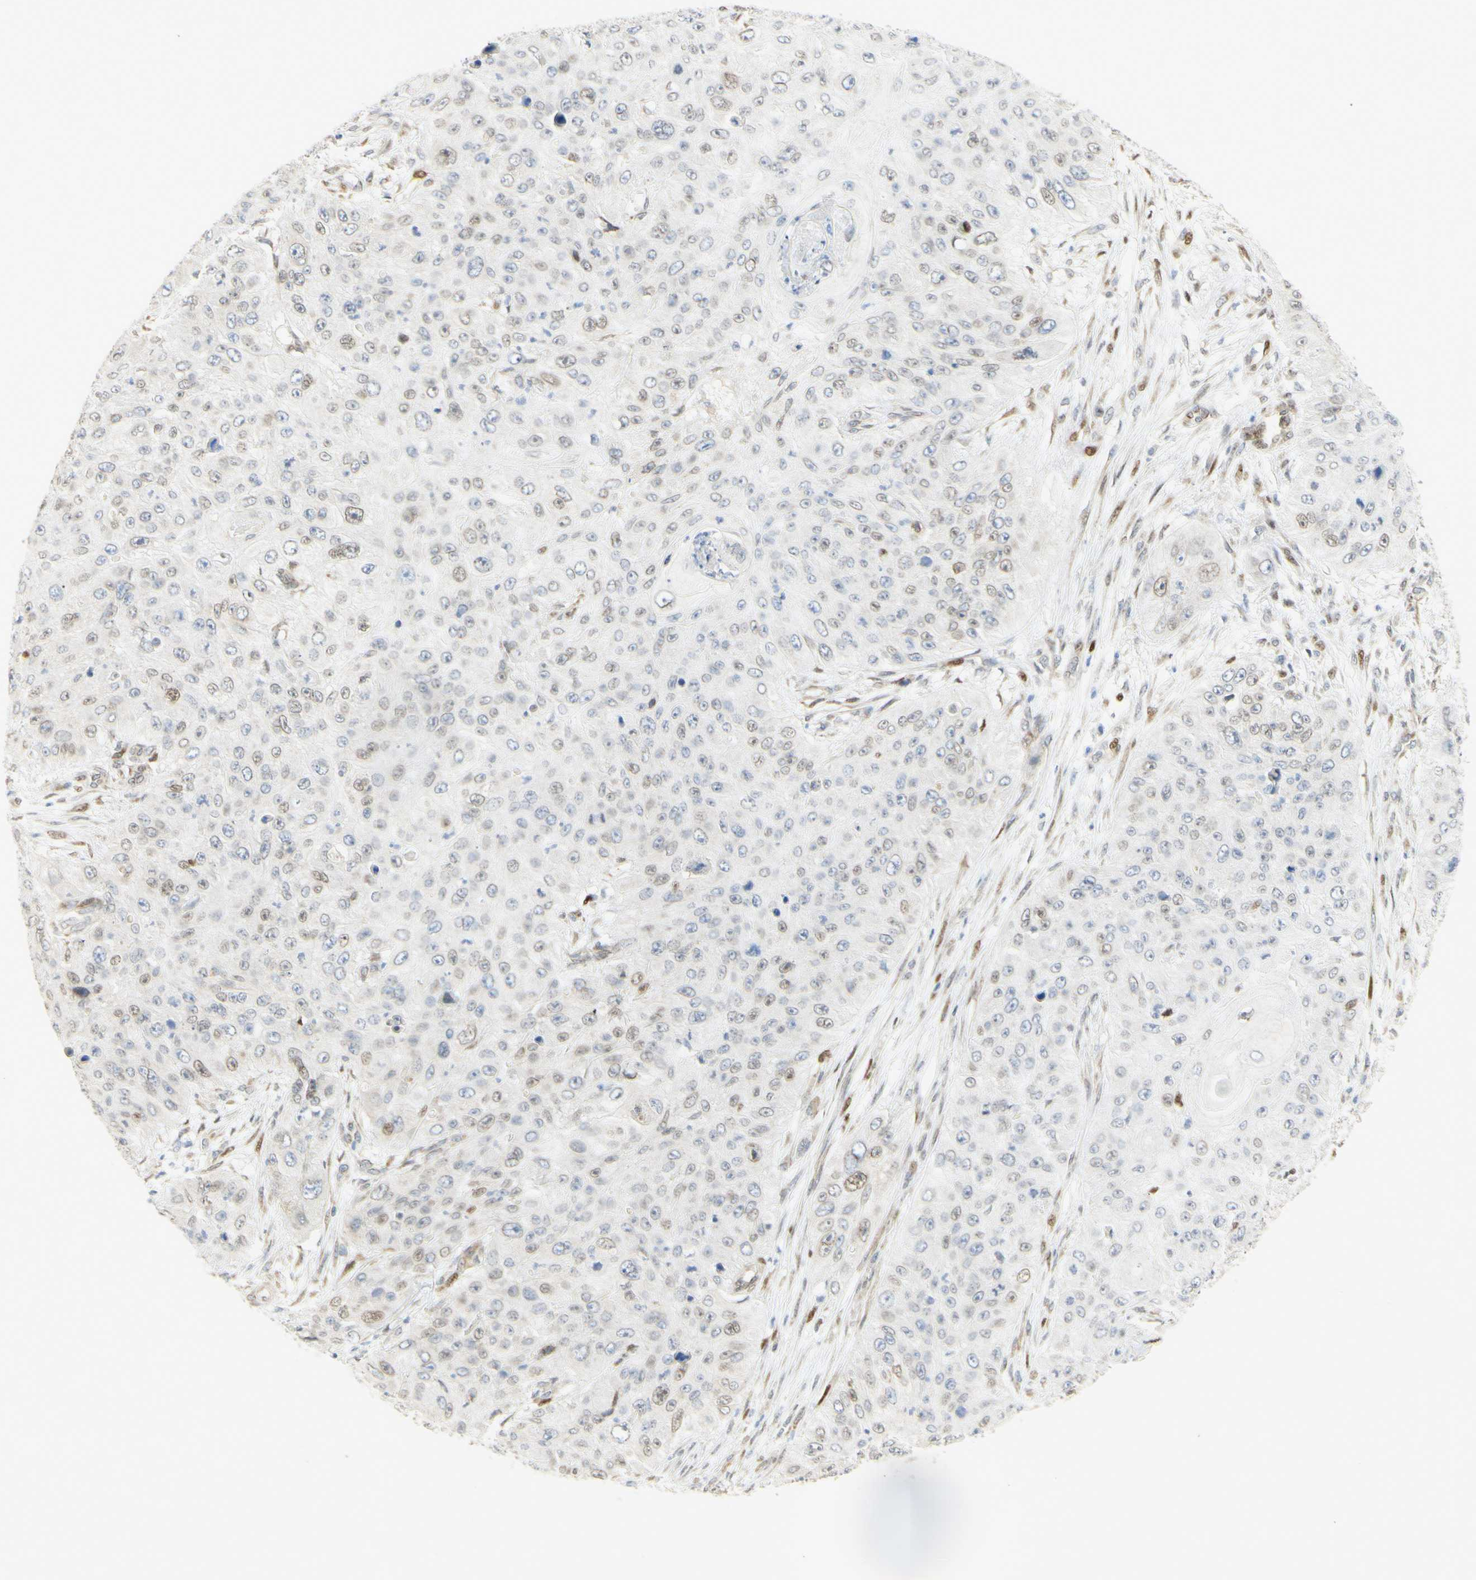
{"staining": {"intensity": "weak", "quantity": "<25%", "location": "cytoplasmic/membranous,nuclear"}, "tissue": "skin cancer", "cell_type": "Tumor cells", "image_type": "cancer", "snomed": [{"axis": "morphology", "description": "Squamous cell carcinoma, NOS"}, {"axis": "topography", "description": "Skin"}], "caption": "A high-resolution image shows IHC staining of skin cancer (squamous cell carcinoma), which reveals no significant expression in tumor cells.", "gene": "E2F1", "patient": {"sex": "female", "age": 80}}